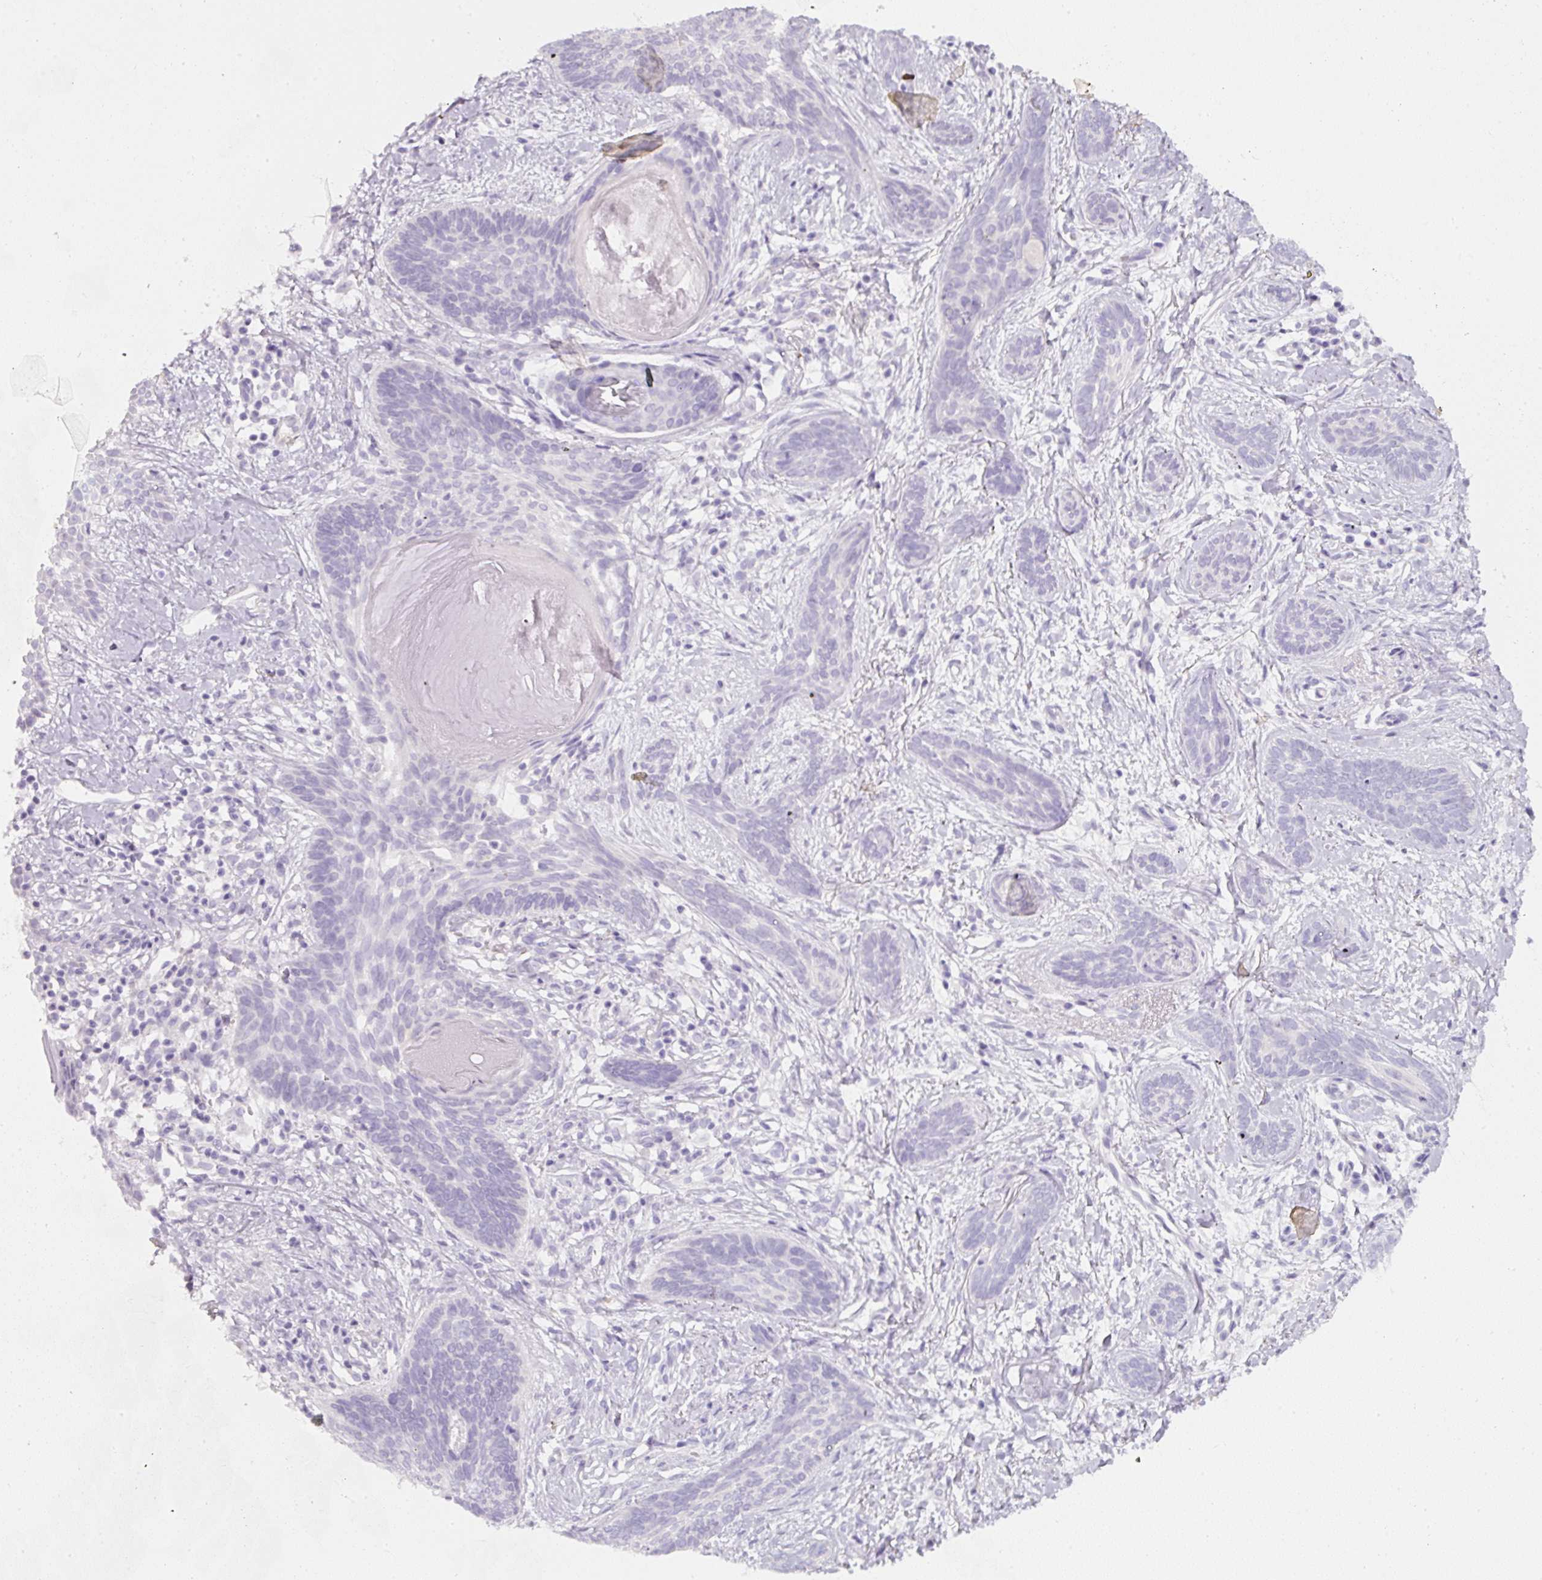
{"staining": {"intensity": "negative", "quantity": "none", "location": "none"}, "tissue": "skin cancer", "cell_type": "Tumor cells", "image_type": "cancer", "snomed": [{"axis": "morphology", "description": "Basal cell carcinoma"}, {"axis": "topography", "description": "Skin"}], "caption": "Micrograph shows no significant protein positivity in tumor cells of skin cancer. The staining was performed using DAB (3,3'-diaminobenzidine) to visualize the protein expression in brown, while the nuclei were stained in blue with hematoxylin (Magnification: 20x).", "gene": "SLC2A2", "patient": {"sex": "female", "age": 81}}